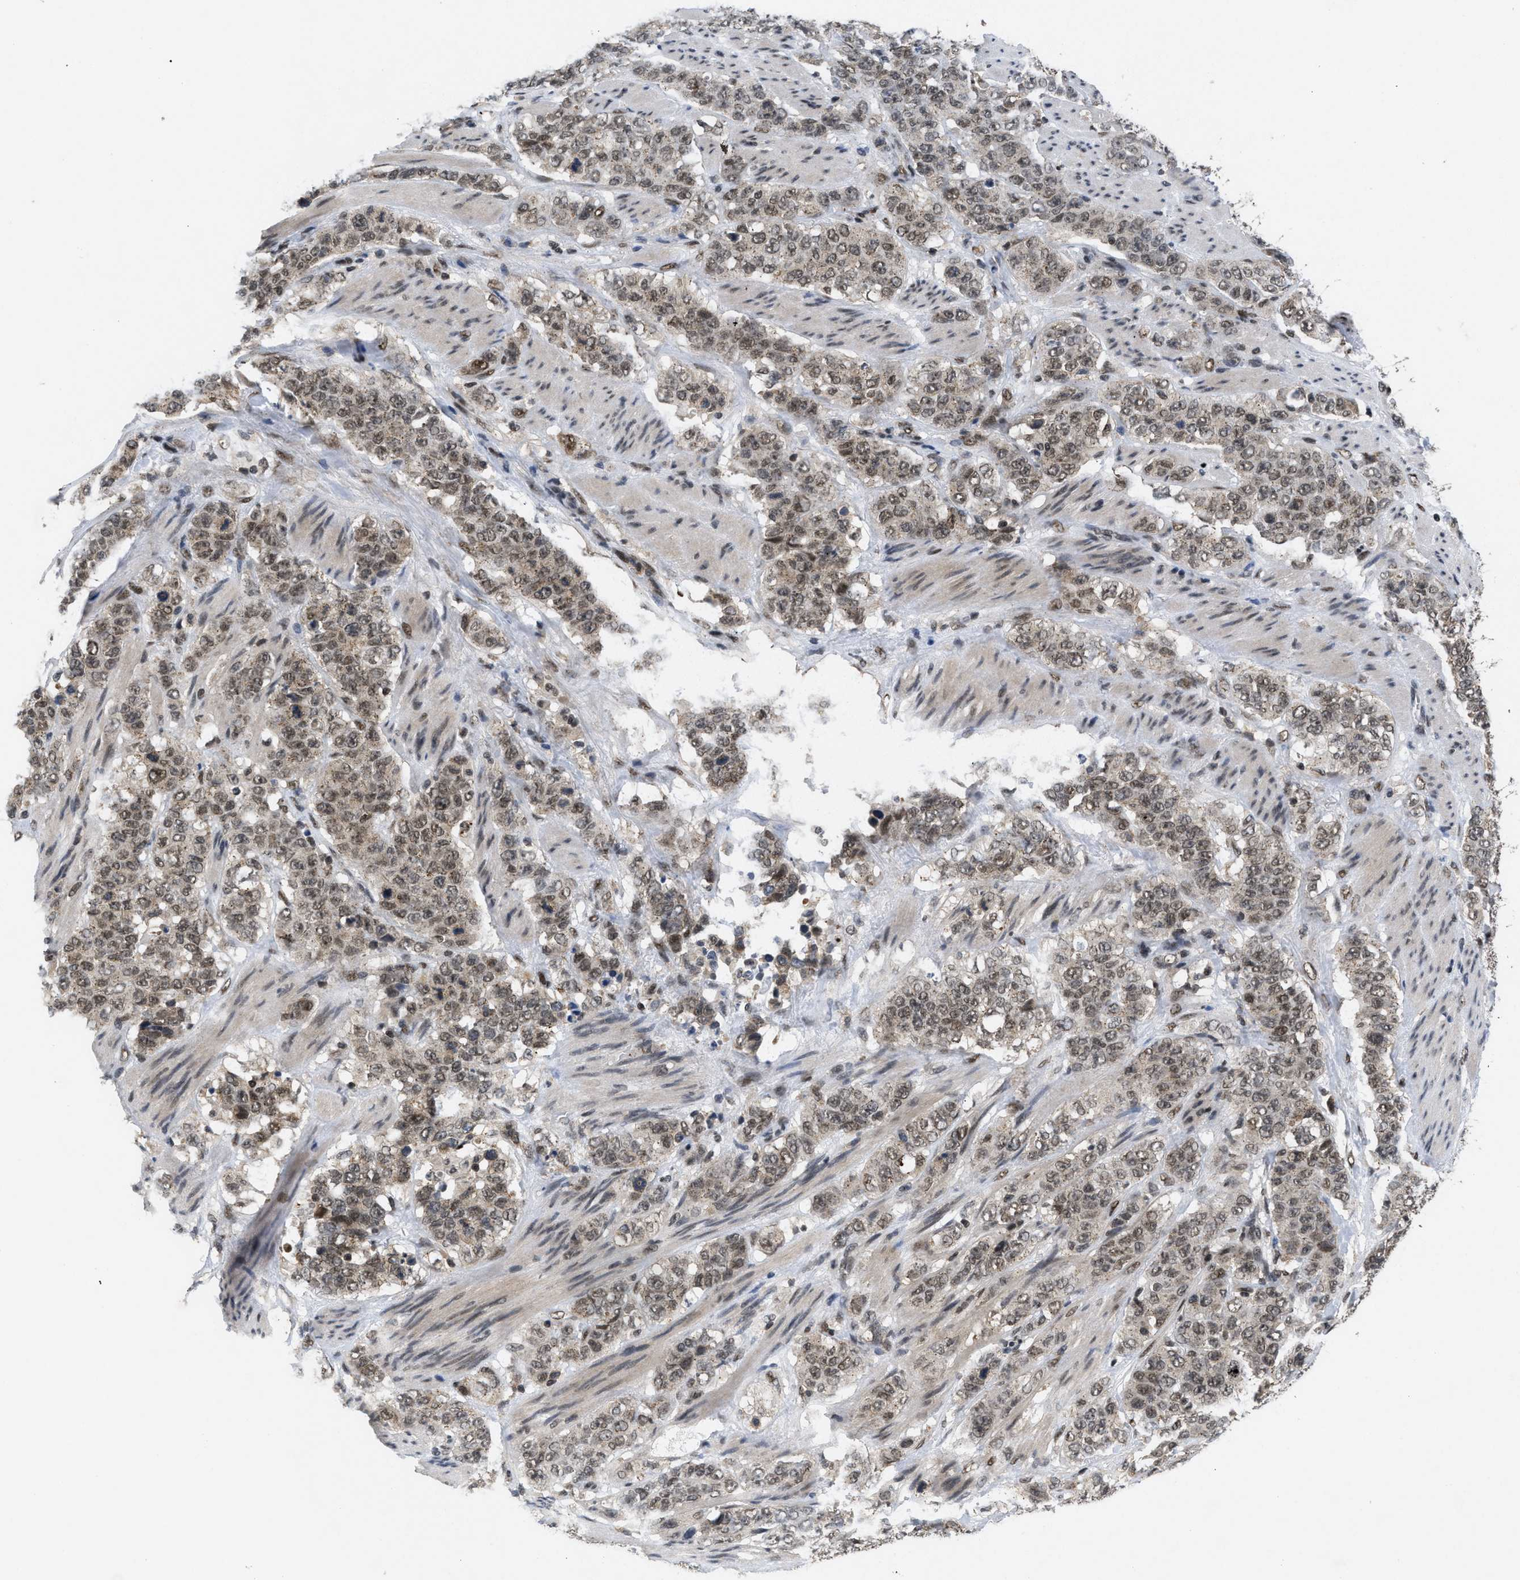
{"staining": {"intensity": "weak", "quantity": ">75%", "location": "nuclear"}, "tissue": "stomach cancer", "cell_type": "Tumor cells", "image_type": "cancer", "snomed": [{"axis": "morphology", "description": "Adenocarcinoma, NOS"}, {"axis": "topography", "description": "Stomach"}], "caption": "About >75% of tumor cells in stomach cancer exhibit weak nuclear protein positivity as visualized by brown immunohistochemical staining.", "gene": "ZNF346", "patient": {"sex": "male", "age": 48}}